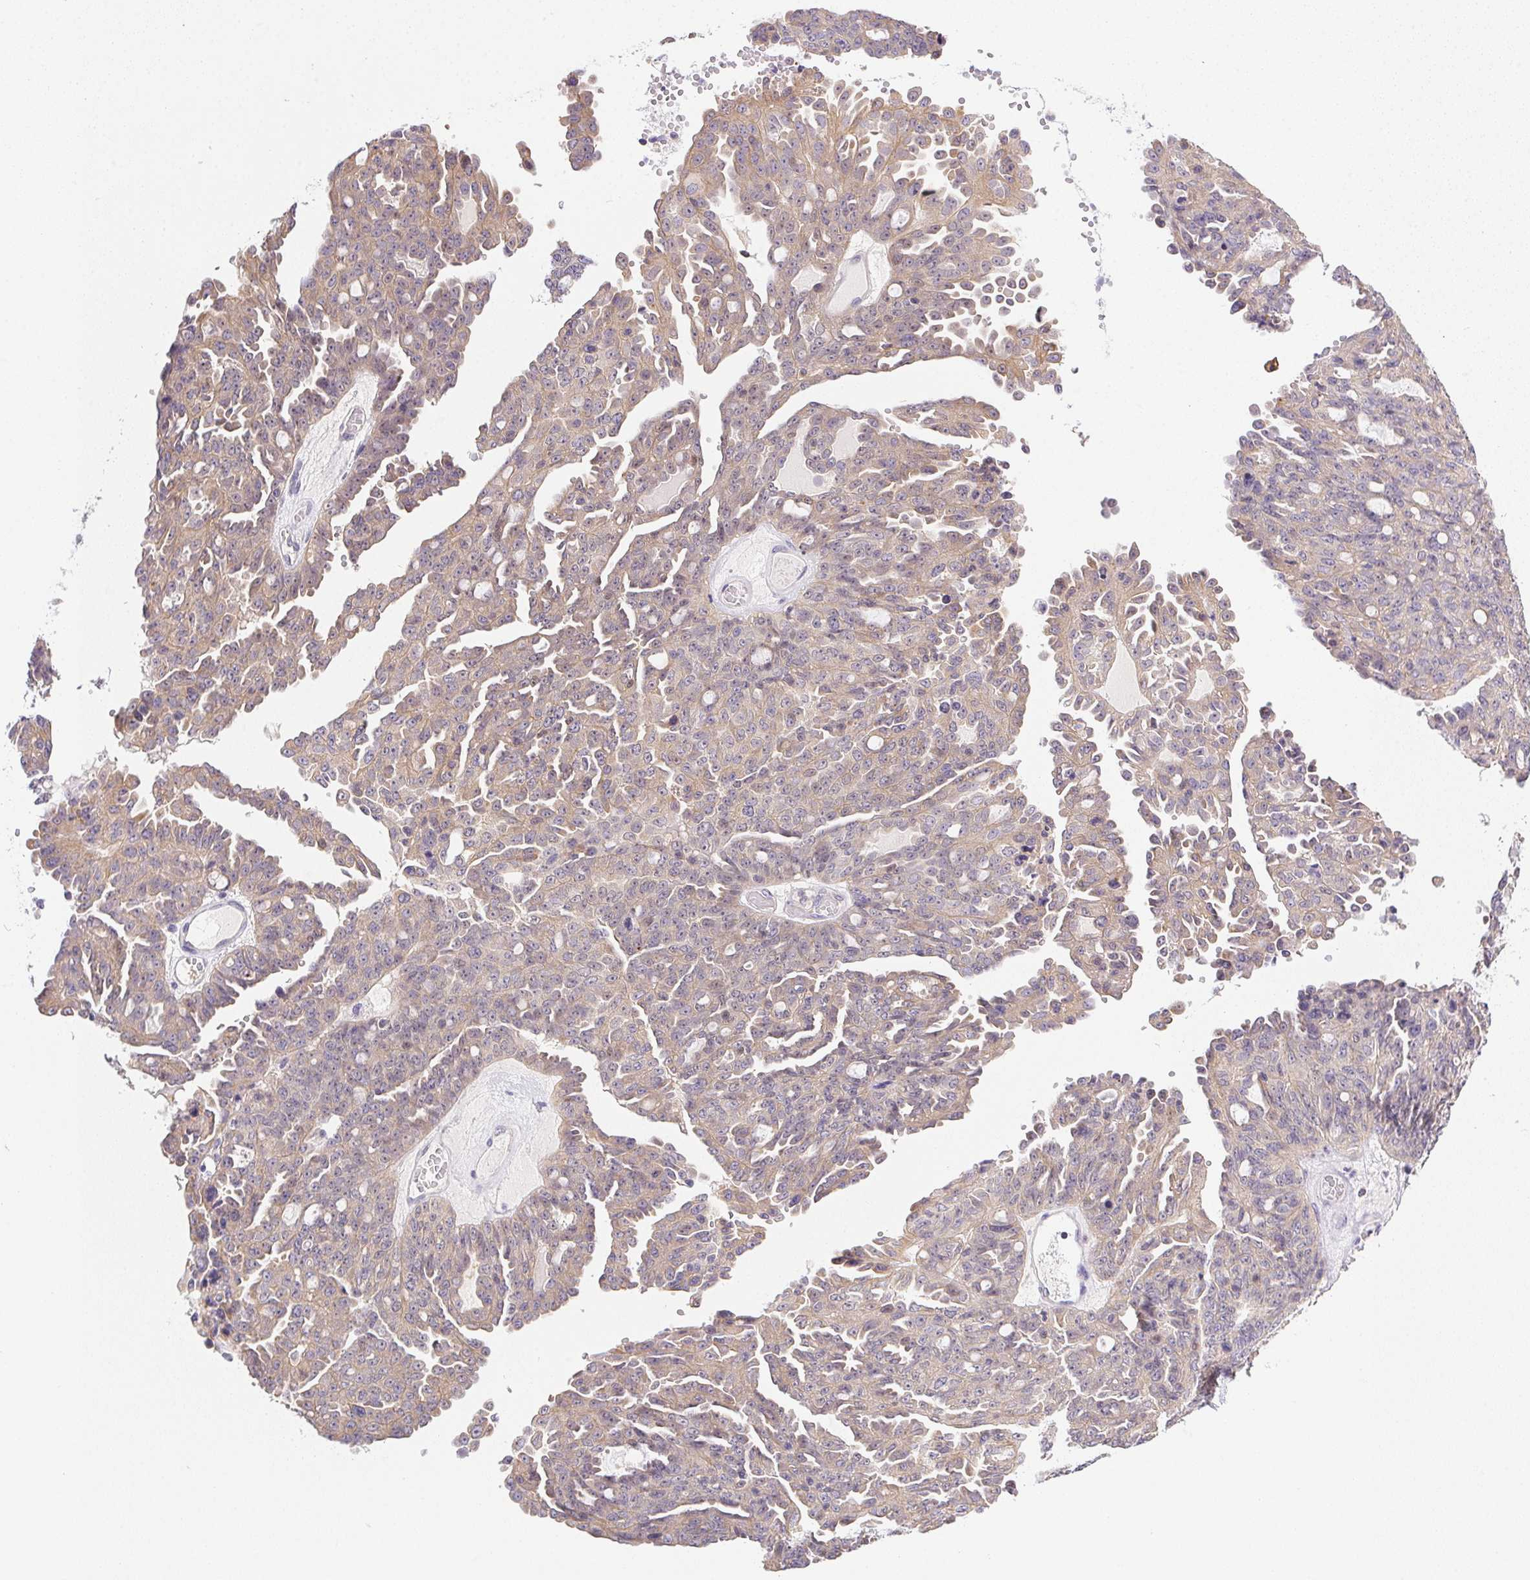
{"staining": {"intensity": "weak", "quantity": "25%-75%", "location": "cytoplasmic/membranous"}, "tissue": "ovarian cancer", "cell_type": "Tumor cells", "image_type": "cancer", "snomed": [{"axis": "morphology", "description": "Cystadenocarcinoma, serous, NOS"}, {"axis": "topography", "description": "Ovary"}], "caption": "An image of human ovarian cancer (serous cystadenocarcinoma) stained for a protein demonstrates weak cytoplasmic/membranous brown staining in tumor cells. The staining was performed using DAB (3,3'-diaminobenzidine) to visualize the protein expression in brown, while the nuclei were stained in blue with hematoxylin (Magnification: 20x).", "gene": "SLC17A7", "patient": {"sex": "female", "age": 71}}